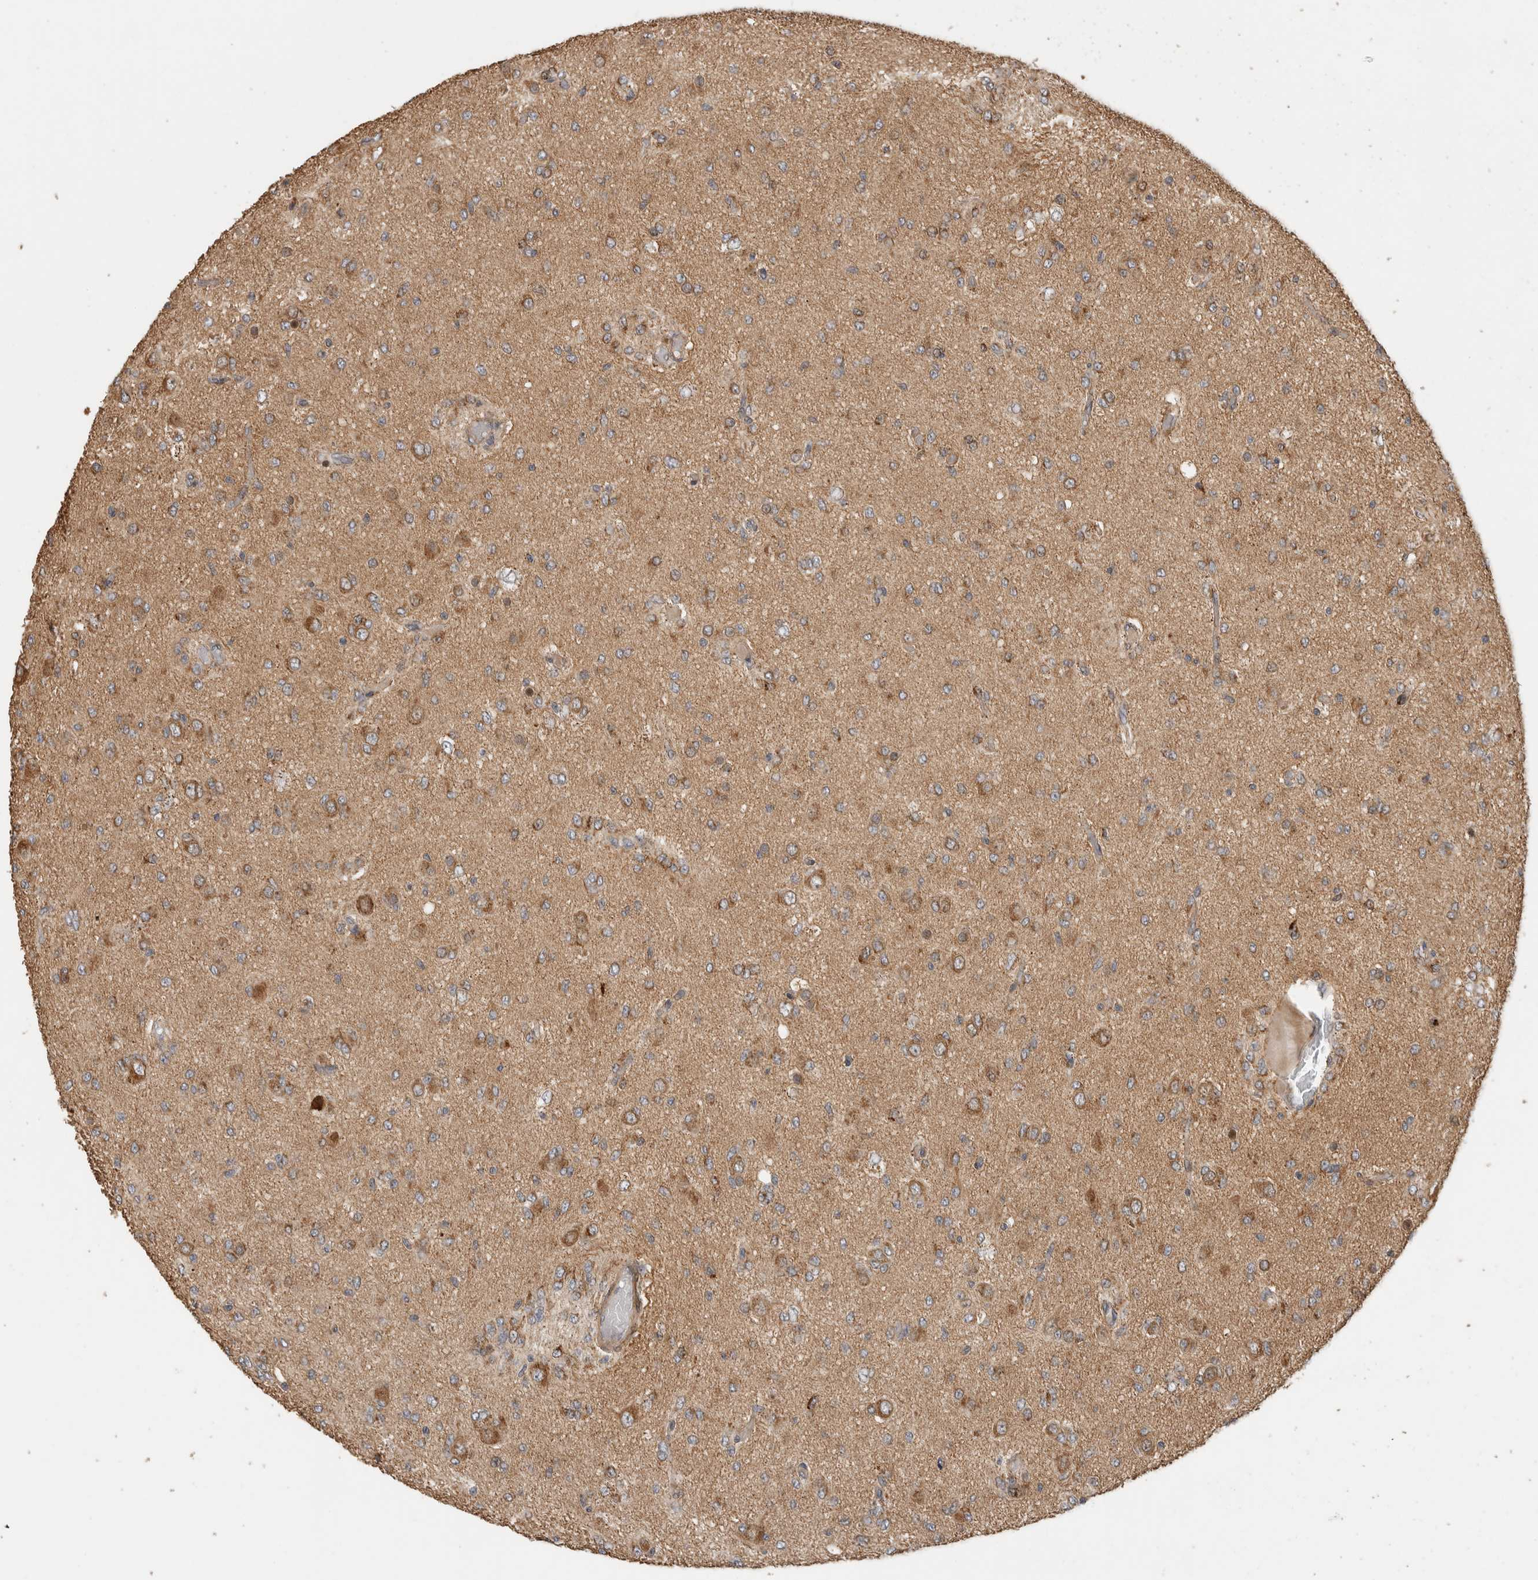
{"staining": {"intensity": "moderate", "quantity": ">75%", "location": "cytoplasmic/membranous"}, "tissue": "glioma", "cell_type": "Tumor cells", "image_type": "cancer", "snomed": [{"axis": "morphology", "description": "Glioma, malignant, High grade"}, {"axis": "topography", "description": "Brain"}], "caption": "The immunohistochemical stain shows moderate cytoplasmic/membranous positivity in tumor cells of glioma tissue.", "gene": "PCDHB15", "patient": {"sex": "female", "age": 59}}